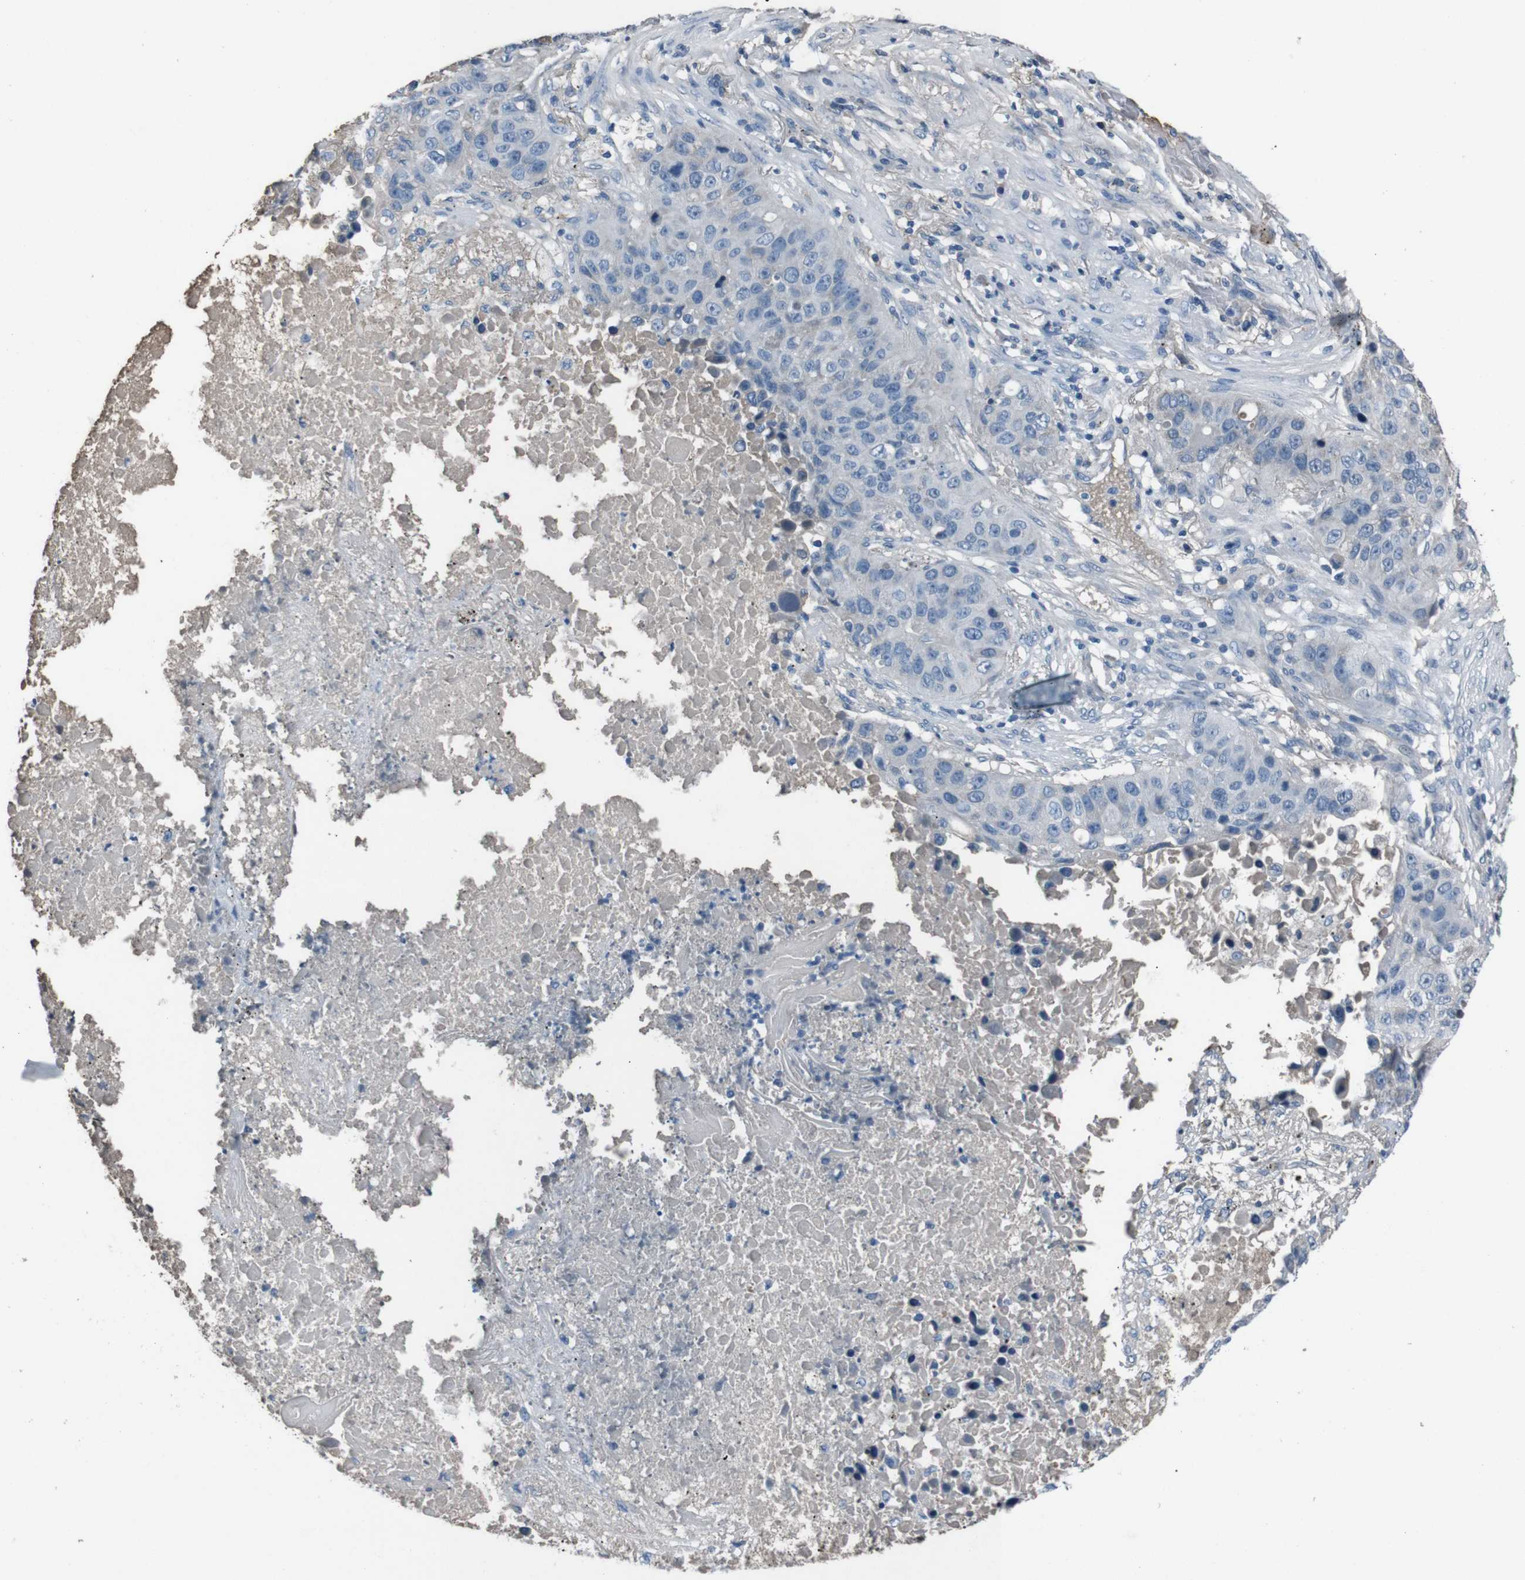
{"staining": {"intensity": "negative", "quantity": "none", "location": "none"}, "tissue": "lung cancer", "cell_type": "Tumor cells", "image_type": "cancer", "snomed": [{"axis": "morphology", "description": "Squamous cell carcinoma, NOS"}, {"axis": "topography", "description": "Lung"}], "caption": "A high-resolution micrograph shows immunohistochemistry staining of lung squamous cell carcinoma, which reveals no significant staining in tumor cells.", "gene": "LEP", "patient": {"sex": "male", "age": 57}}